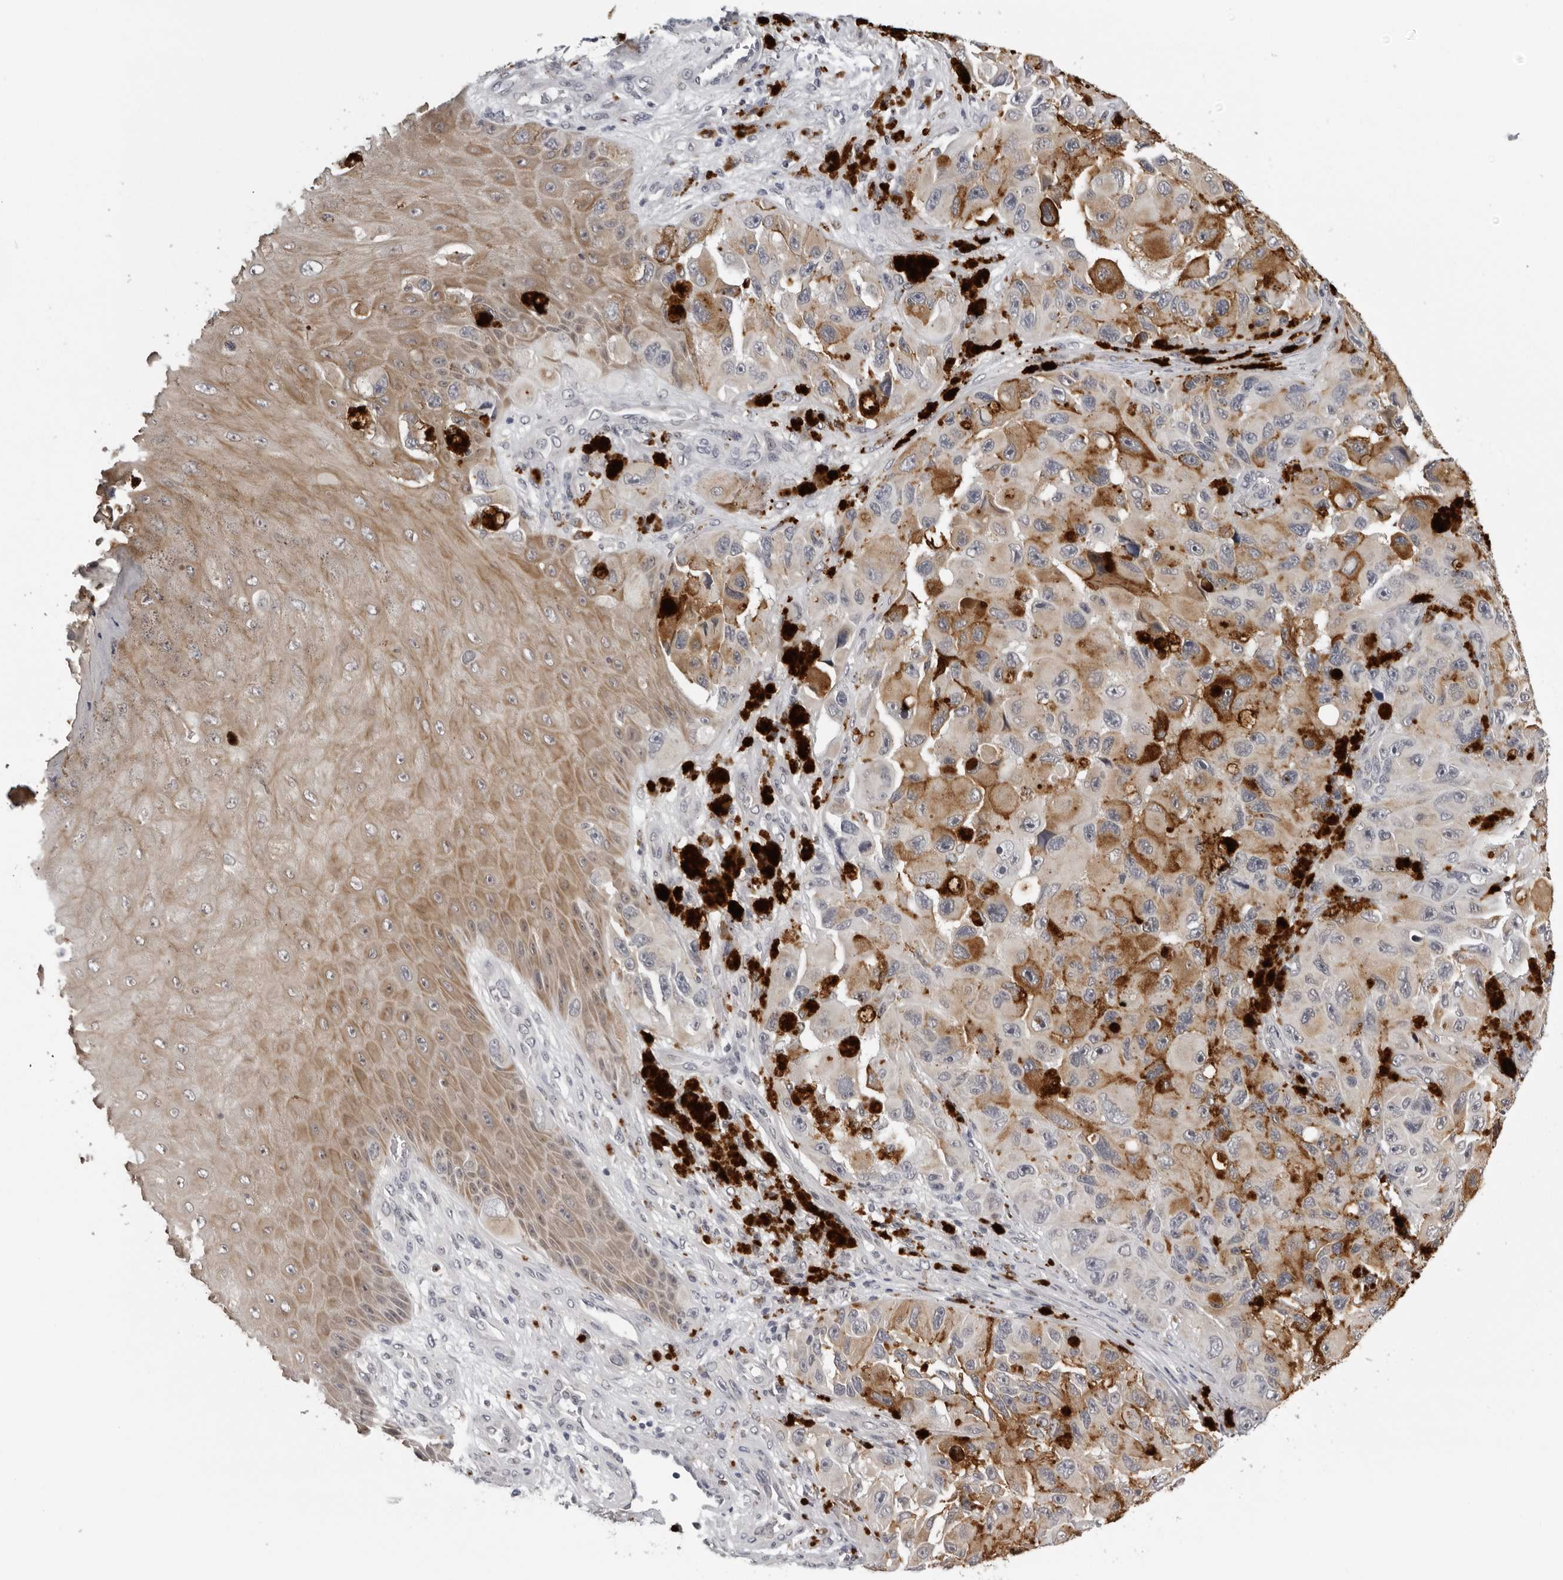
{"staining": {"intensity": "moderate", "quantity": "<25%", "location": "cytoplasmic/membranous"}, "tissue": "melanoma", "cell_type": "Tumor cells", "image_type": "cancer", "snomed": [{"axis": "morphology", "description": "Malignant melanoma, NOS"}, {"axis": "topography", "description": "Skin"}], "caption": "DAB (3,3'-diaminobenzidine) immunohistochemical staining of human melanoma displays moderate cytoplasmic/membranous protein expression in approximately <25% of tumor cells.", "gene": "CPT2", "patient": {"sex": "female", "age": 73}}